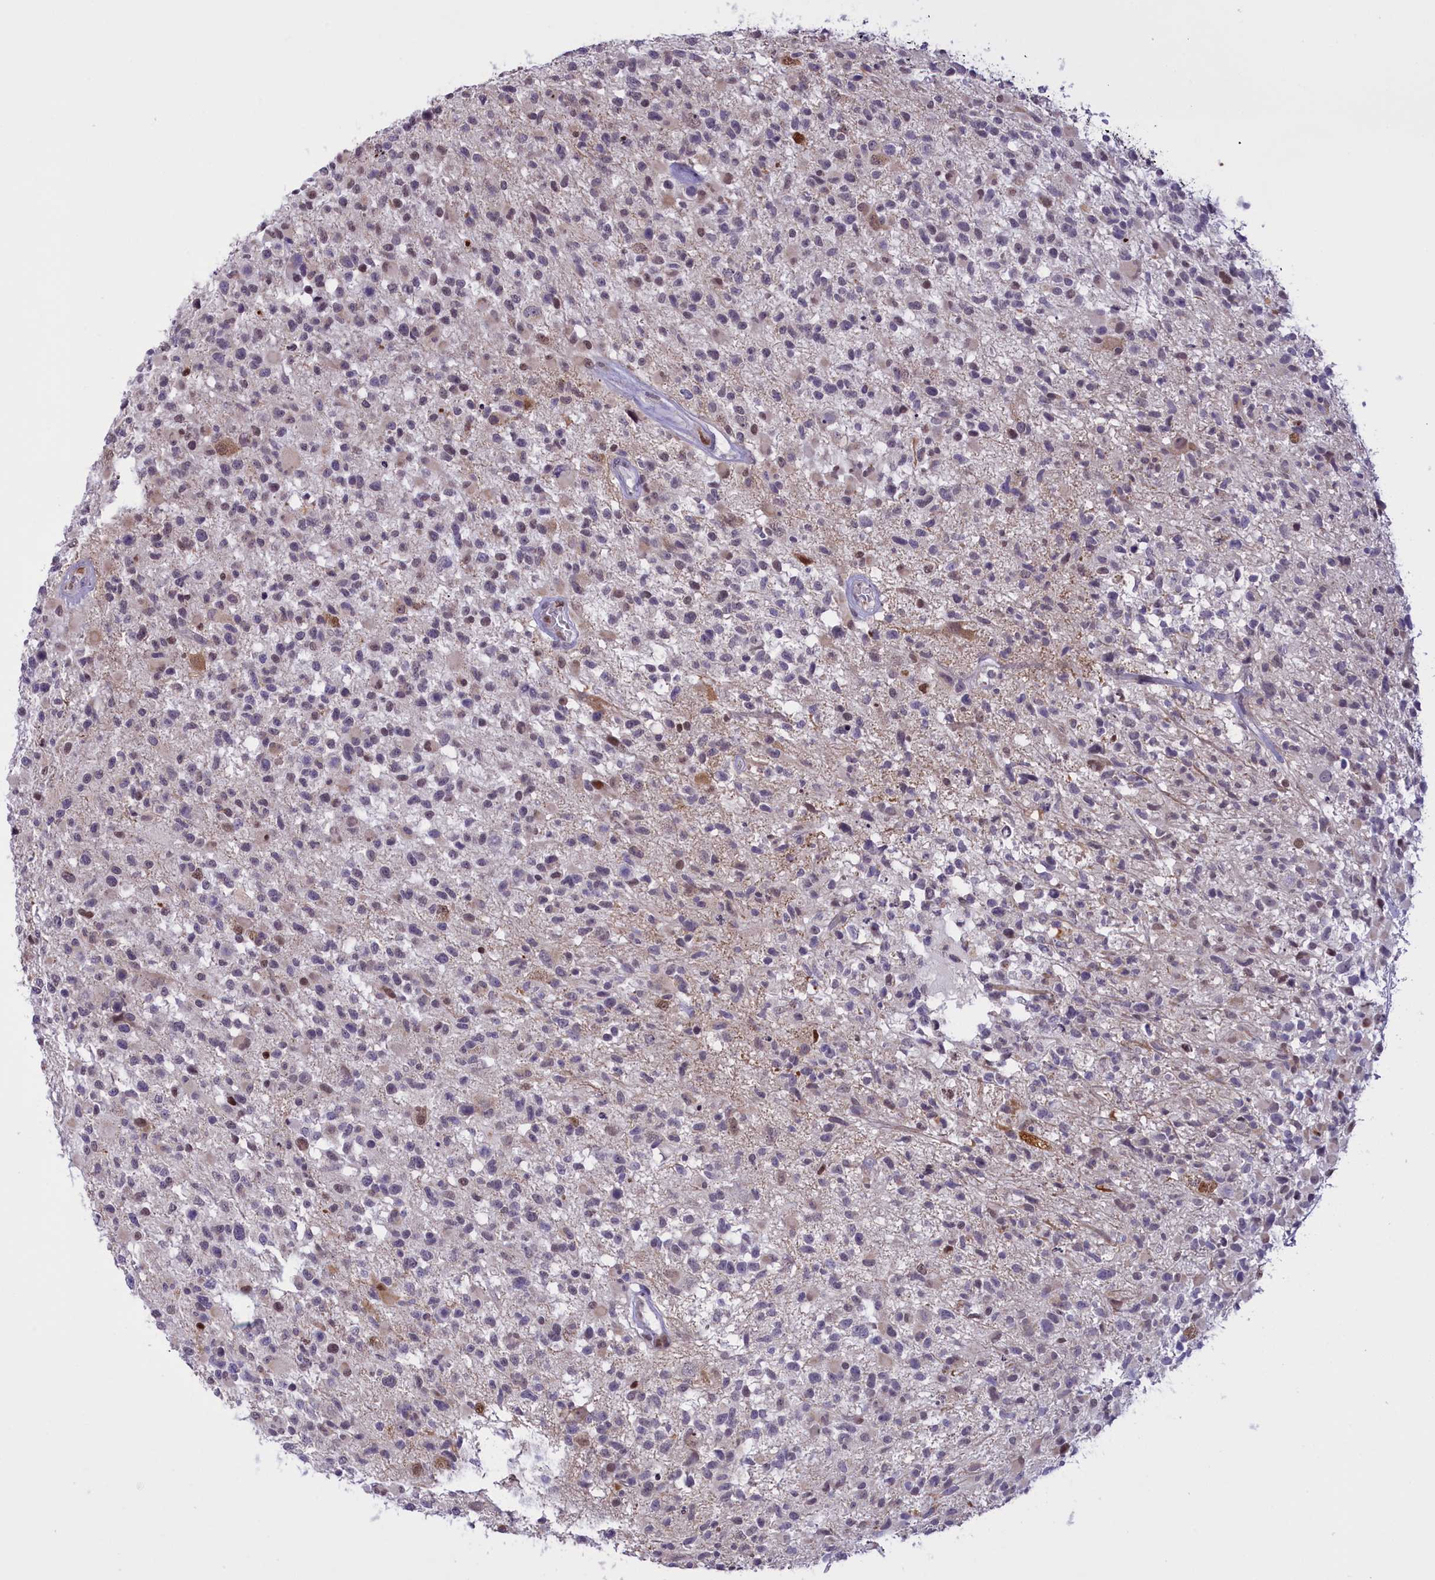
{"staining": {"intensity": "moderate", "quantity": "<25%", "location": "nuclear"}, "tissue": "glioma", "cell_type": "Tumor cells", "image_type": "cancer", "snomed": [{"axis": "morphology", "description": "Glioma, malignant, High grade"}, {"axis": "morphology", "description": "Glioblastoma, NOS"}, {"axis": "topography", "description": "Brain"}], "caption": "A brown stain highlights moderate nuclear expression of a protein in glioma tumor cells.", "gene": "IZUMO2", "patient": {"sex": "male", "age": 60}}